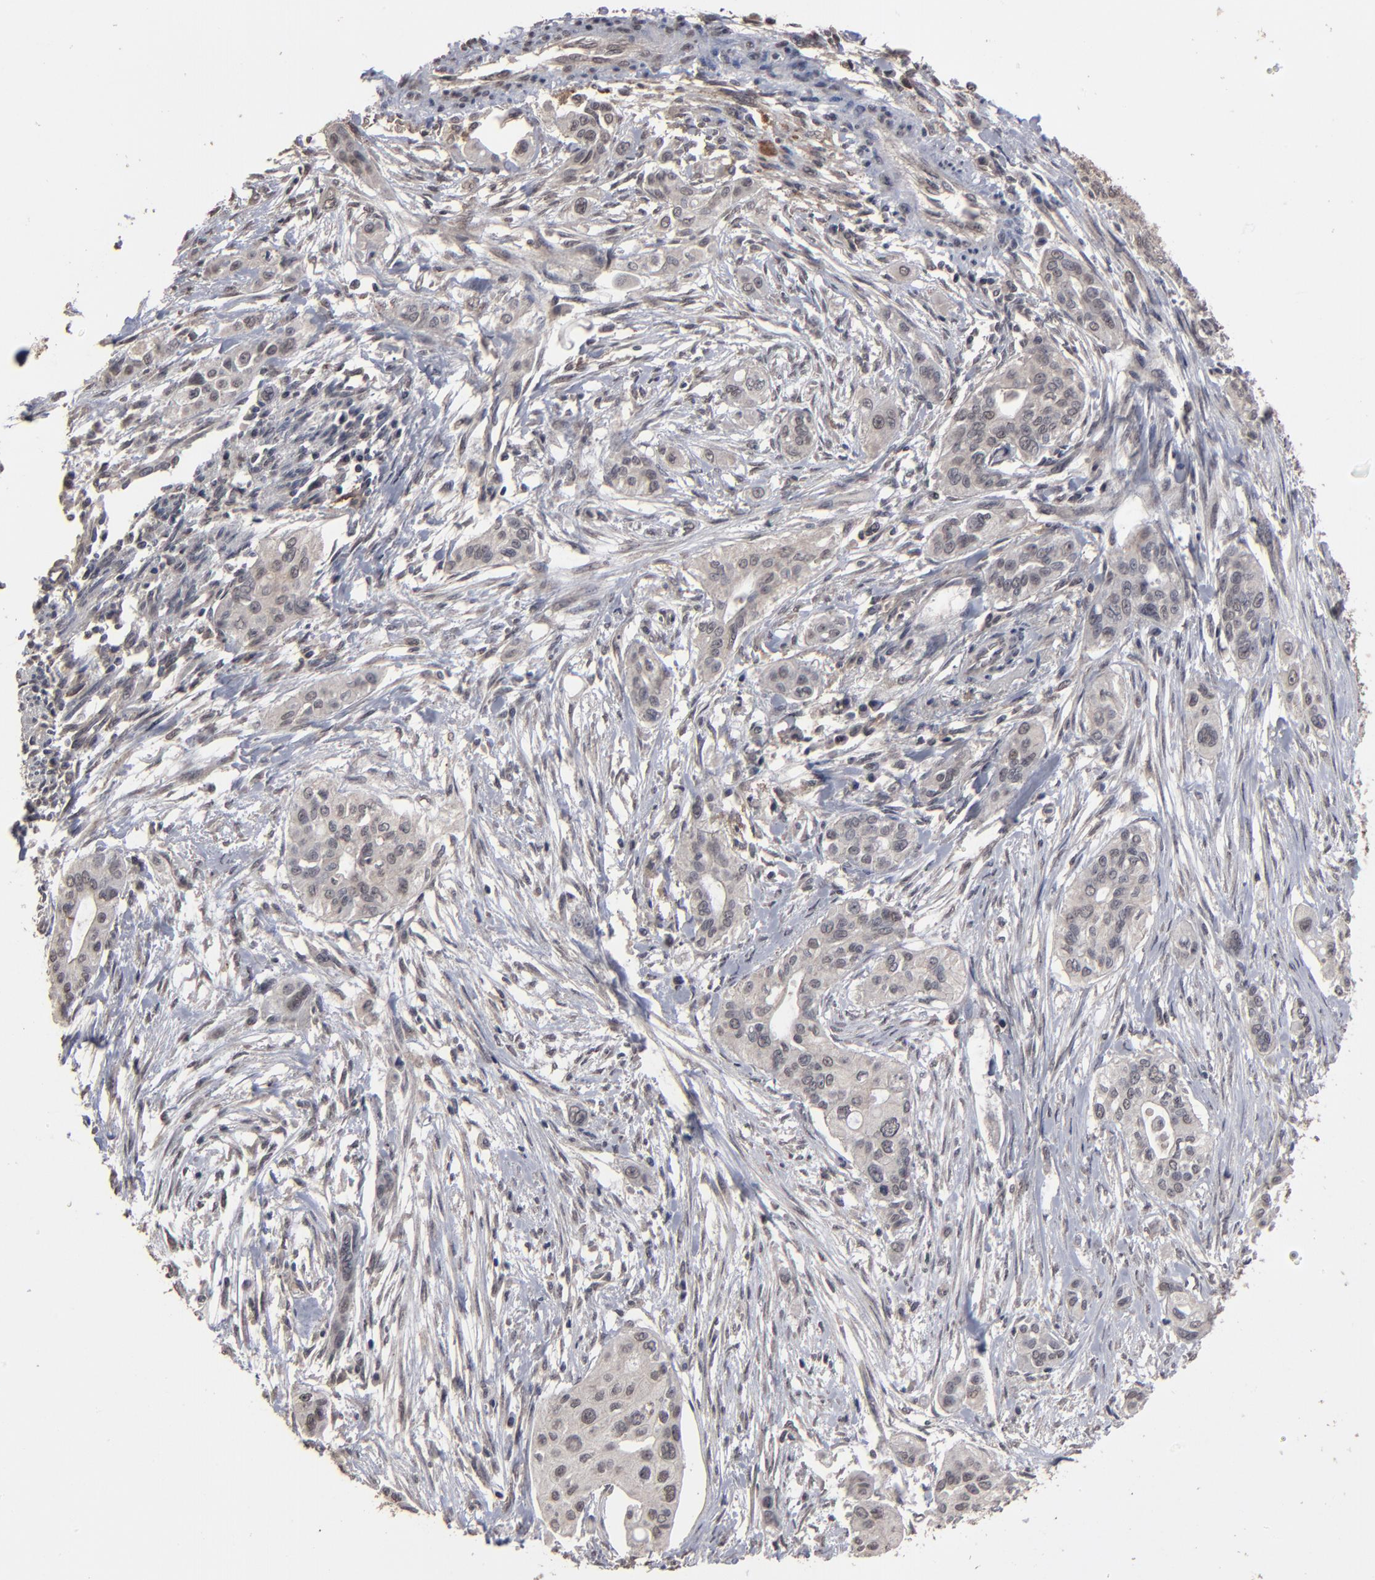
{"staining": {"intensity": "weak", "quantity": "25%-75%", "location": "cytoplasmic/membranous"}, "tissue": "pancreatic cancer", "cell_type": "Tumor cells", "image_type": "cancer", "snomed": [{"axis": "morphology", "description": "Adenocarcinoma, NOS"}, {"axis": "topography", "description": "Pancreas"}], "caption": "Tumor cells show low levels of weak cytoplasmic/membranous staining in about 25%-75% of cells in human pancreatic cancer (adenocarcinoma). (Stains: DAB in brown, nuclei in blue, Microscopy: brightfield microscopy at high magnification).", "gene": "SLC22A17", "patient": {"sex": "female", "age": 60}}